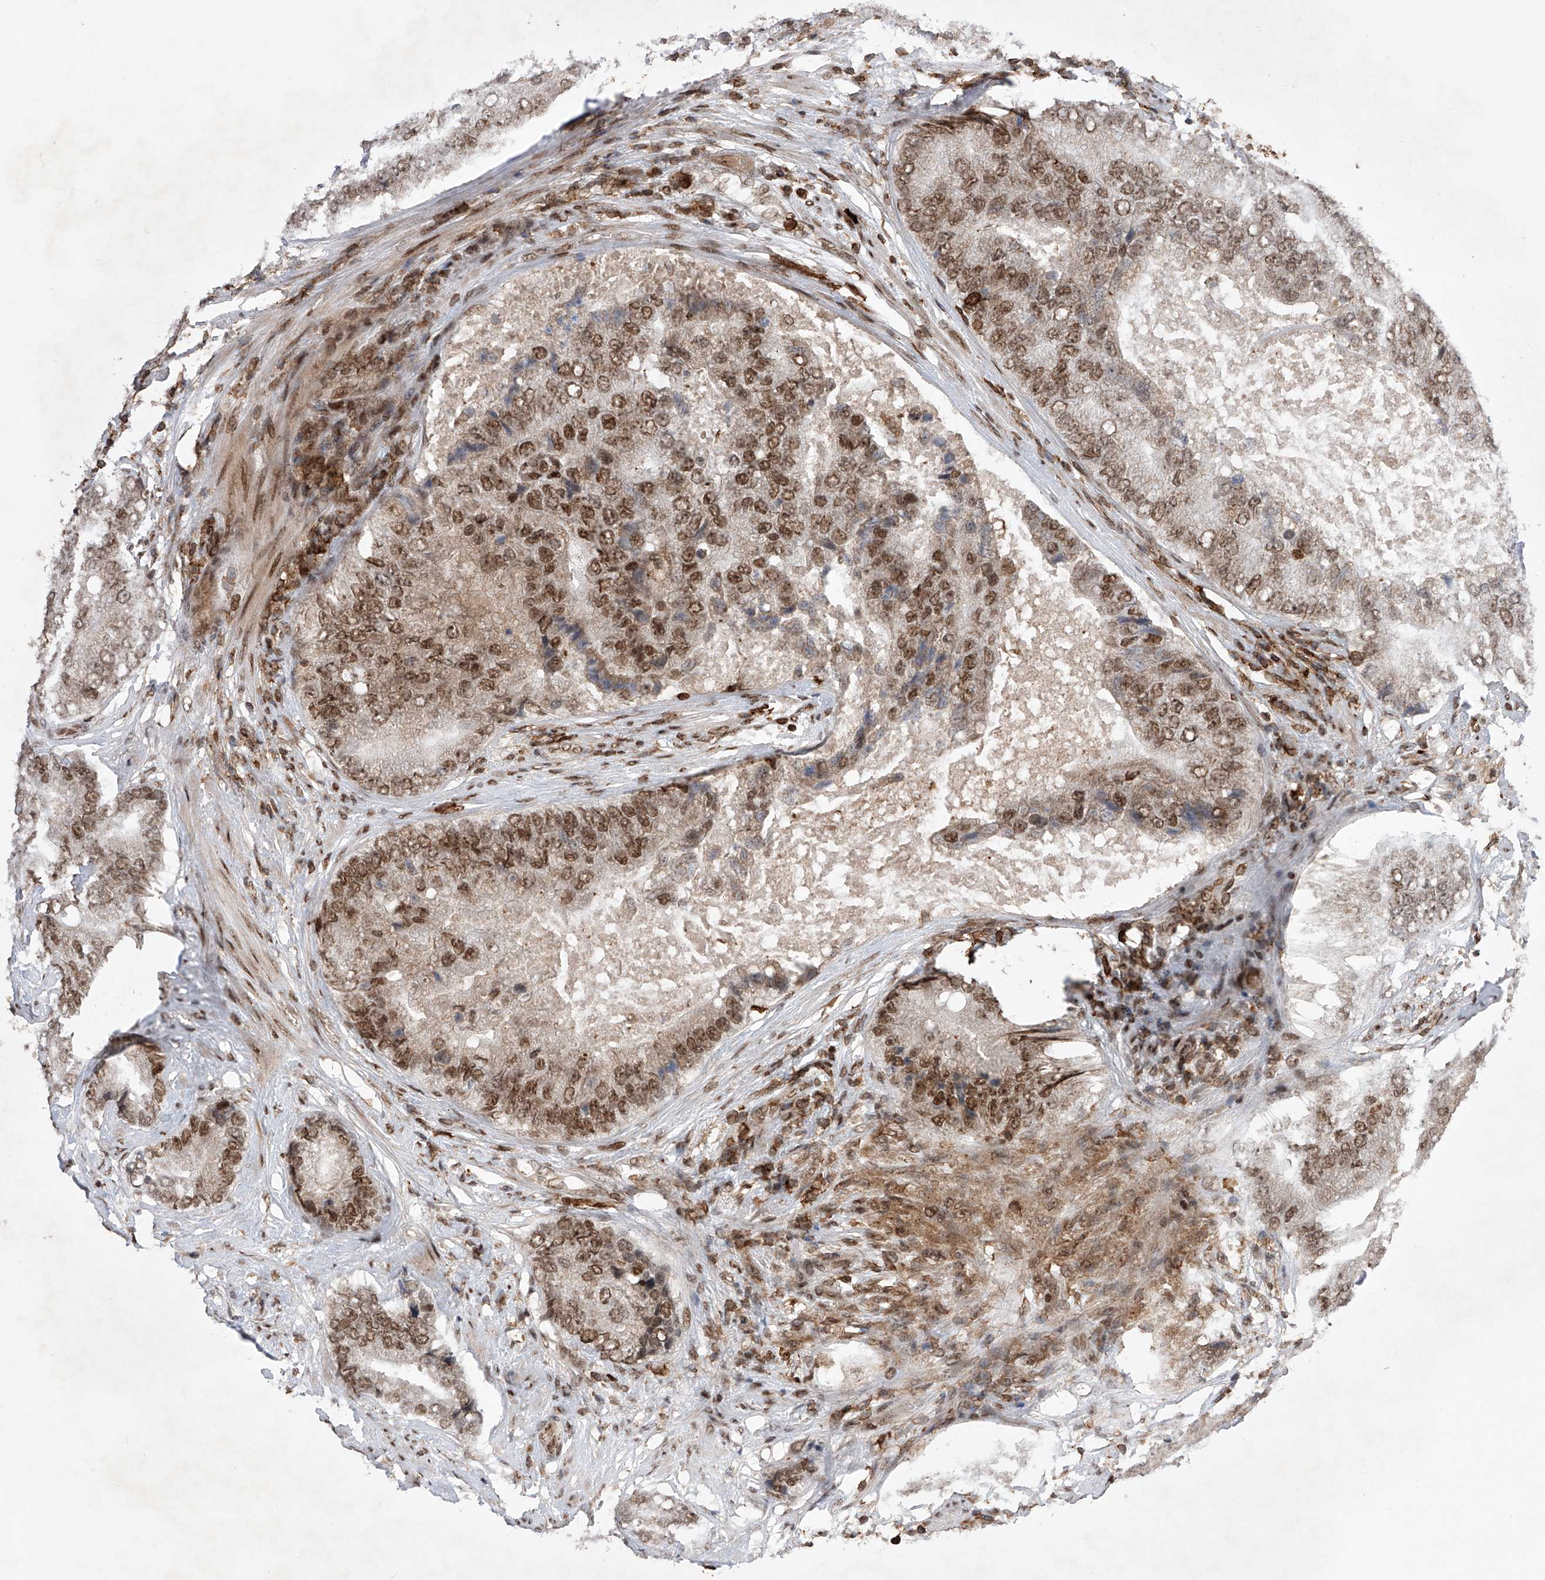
{"staining": {"intensity": "moderate", "quantity": ">75%", "location": "nuclear"}, "tissue": "prostate cancer", "cell_type": "Tumor cells", "image_type": "cancer", "snomed": [{"axis": "morphology", "description": "Adenocarcinoma, High grade"}, {"axis": "topography", "description": "Prostate"}], "caption": "IHC (DAB (3,3'-diaminobenzidine)) staining of human prostate cancer (high-grade adenocarcinoma) demonstrates moderate nuclear protein positivity in approximately >75% of tumor cells.", "gene": "ZNF280D", "patient": {"sex": "male", "age": 70}}